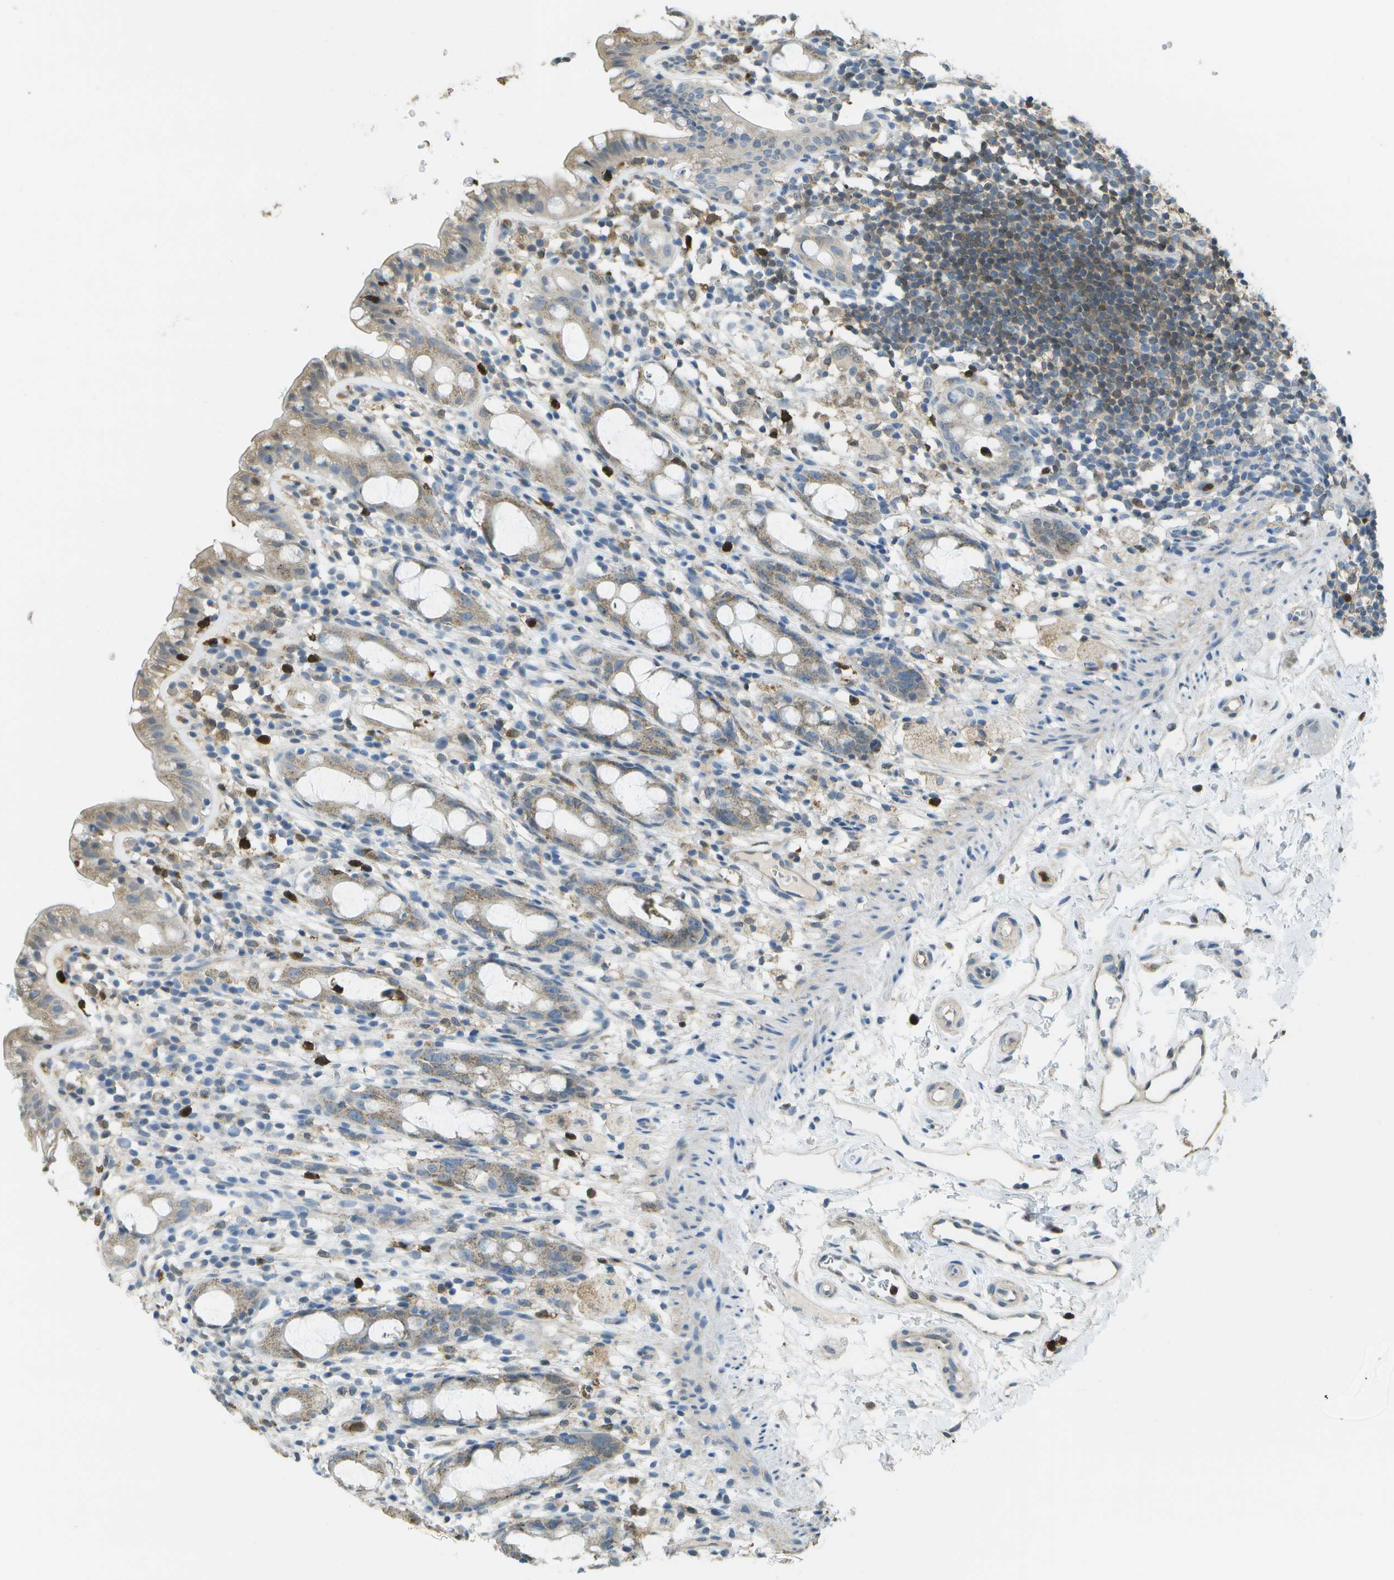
{"staining": {"intensity": "weak", "quantity": "25%-75%", "location": "cytoplasmic/membranous"}, "tissue": "rectum", "cell_type": "Glandular cells", "image_type": "normal", "snomed": [{"axis": "morphology", "description": "Normal tissue, NOS"}, {"axis": "topography", "description": "Rectum"}], "caption": "Normal rectum demonstrates weak cytoplasmic/membranous positivity in about 25%-75% of glandular cells, visualized by immunohistochemistry.", "gene": "CACHD1", "patient": {"sex": "male", "age": 44}}